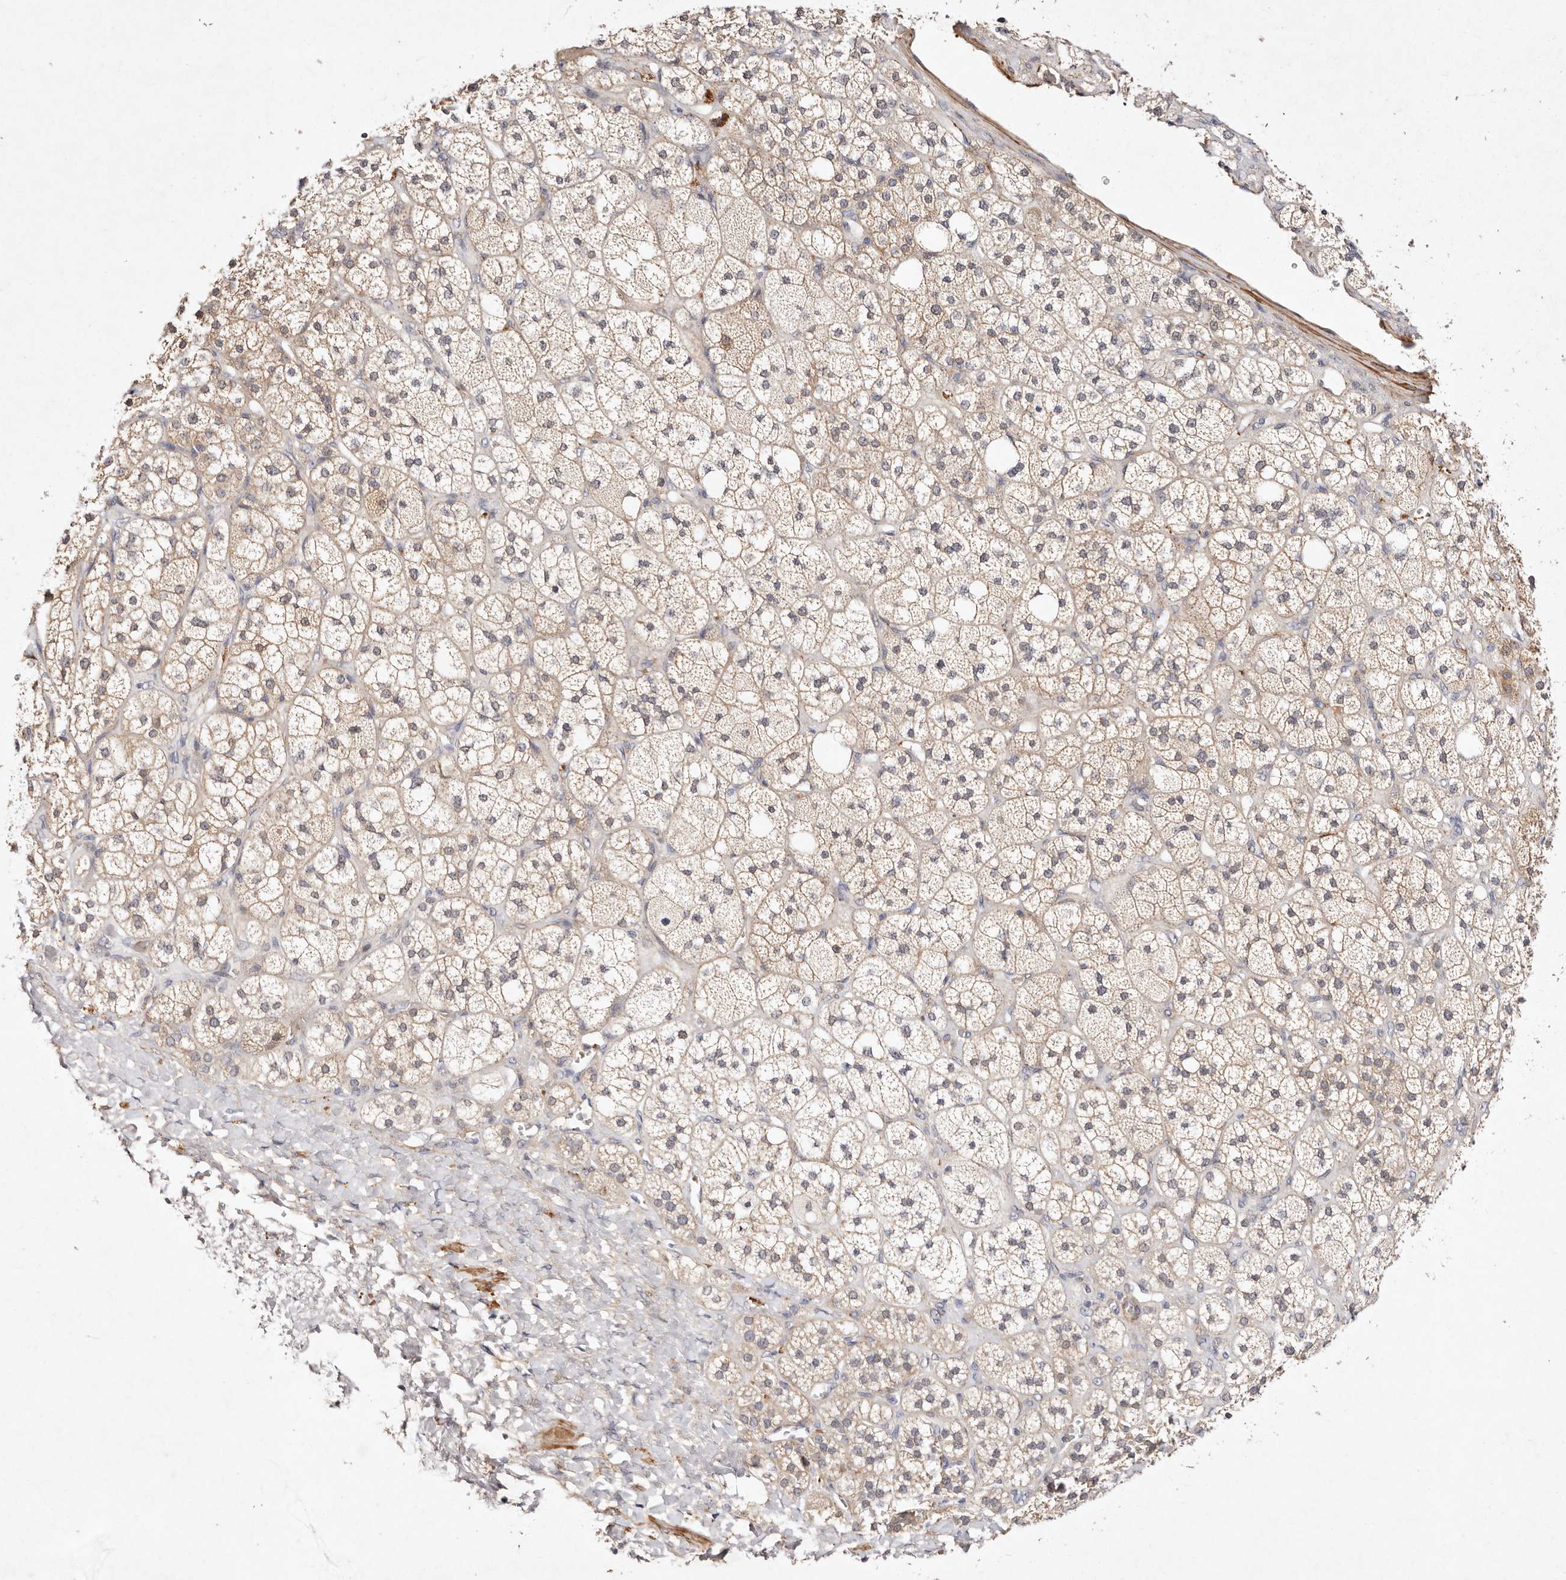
{"staining": {"intensity": "moderate", "quantity": ">75%", "location": "cytoplasmic/membranous"}, "tissue": "adrenal gland", "cell_type": "Glandular cells", "image_type": "normal", "snomed": [{"axis": "morphology", "description": "Normal tissue, NOS"}, {"axis": "topography", "description": "Adrenal gland"}], "caption": "IHC micrograph of benign adrenal gland stained for a protein (brown), which demonstrates medium levels of moderate cytoplasmic/membranous positivity in approximately >75% of glandular cells.", "gene": "MTMR11", "patient": {"sex": "male", "age": 61}}